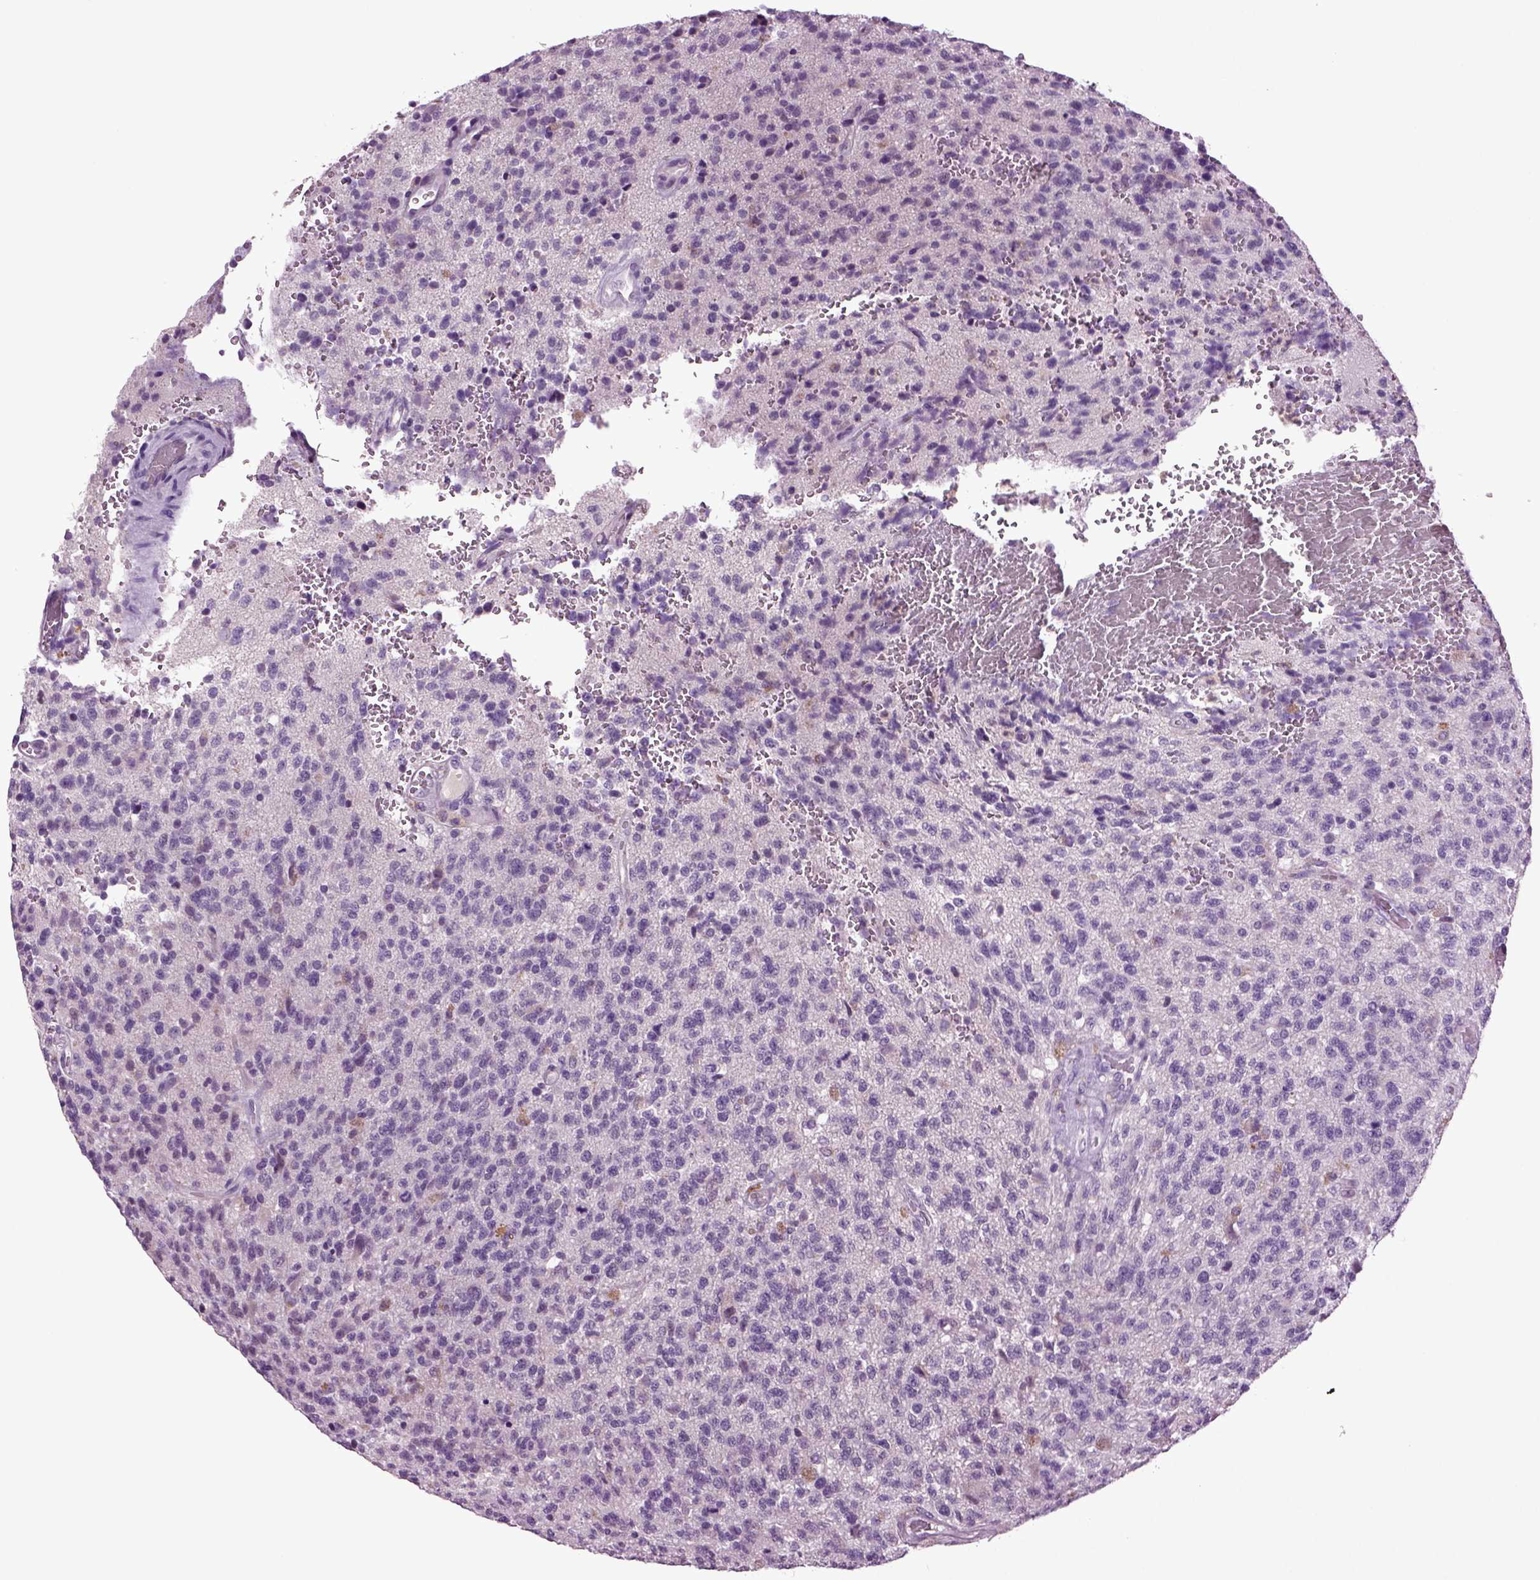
{"staining": {"intensity": "negative", "quantity": "none", "location": "none"}, "tissue": "glioma", "cell_type": "Tumor cells", "image_type": "cancer", "snomed": [{"axis": "morphology", "description": "Glioma, malignant, High grade"}, {"axis": "topography", "description": "Brain"}], "caption": "DAB (3,3'-diaminobenzidine) immunohistochemical staining of human glioma reveals no significant expression in tumor cells.", "gene": "FGF11", "patient": {"sex": "male", "age": 56}}